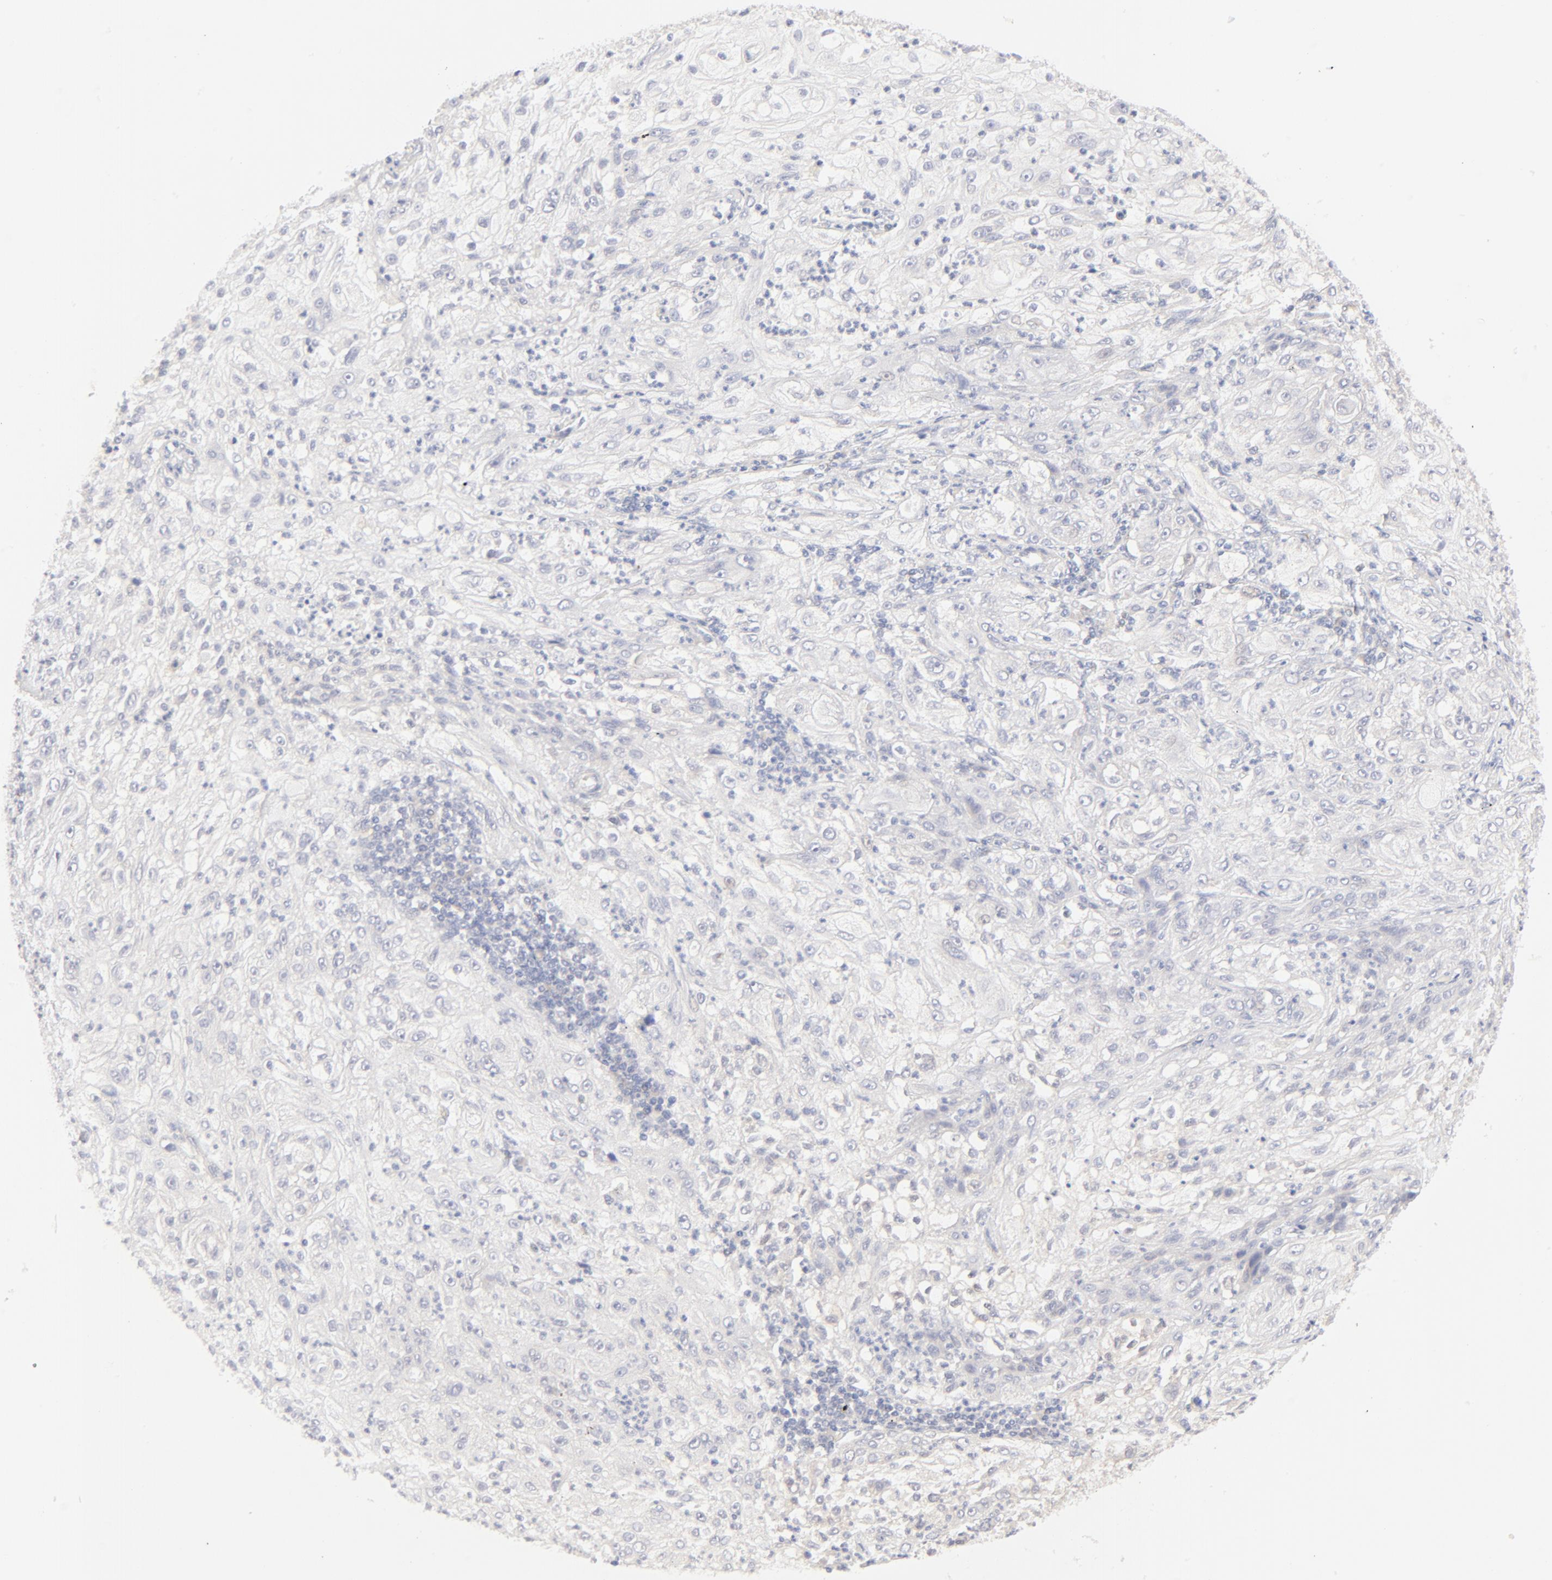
{"staining": {"intensity": "negative", "quantity": "none", "location": "none"}, "tissue": "lung cancer", "cell_type": "Tumor cells", "image_type": "cancer", "snomed": [{"axis": "morphology", "description": "Inflammation, NOS"}, {"axis": "morphology", "description": "Squamous cell carcinoma, NOS"}, {"axis": "topography", "description": "Lymph node"}, {"axis": "topography", "description": "Soft tissue"}, {"axis": "topography", "description": "Lung"}], "caption": "DAB immunohistochemical staining of human lung cancer displays no significant staining in tumor cells.", "gene": "NKX2-2", "patient": {"sex": "male", "age": 66}}